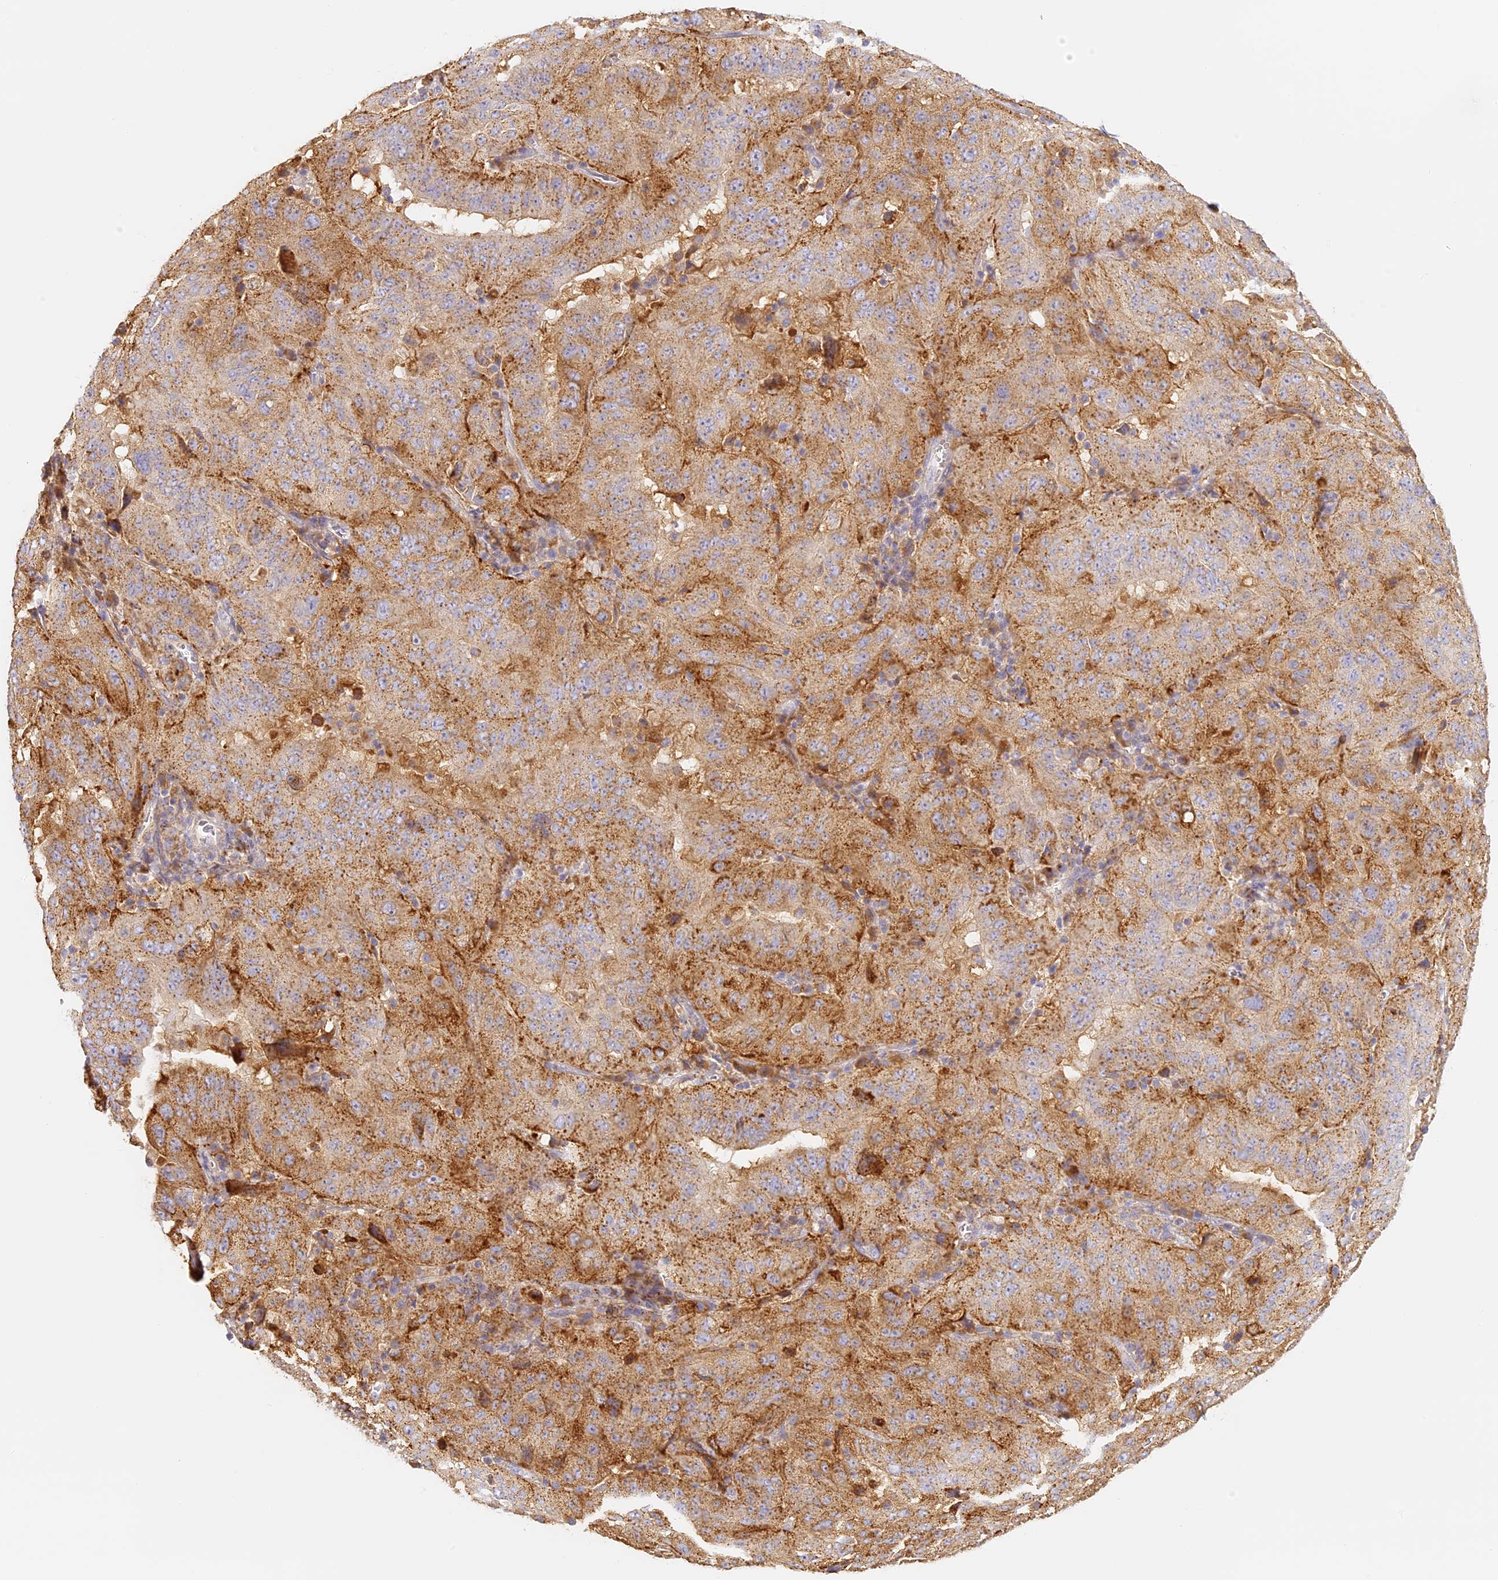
{"staining": {"intensity": "moderate", "quantity": ">75%", "location": "cytoplasmic/membranous"}, "tissue": "pancreatic cancer", "cell_type": "Tumor cells", "image_type": "cancer", "snomed": [{"axis": "morphology", "description": "Adenocarcinoma, NOS"}, {"axis": "topography", "description": "Pancreas"}], "caption": "Human adenocarcinoma (pancreatic) stained for a protein (brown) shows moderate cytoplasmic/membranous positive expression in about >75% of tumor cells.", "gene": "LAMP2", "patient": {"sex": "male", "age": 63}}